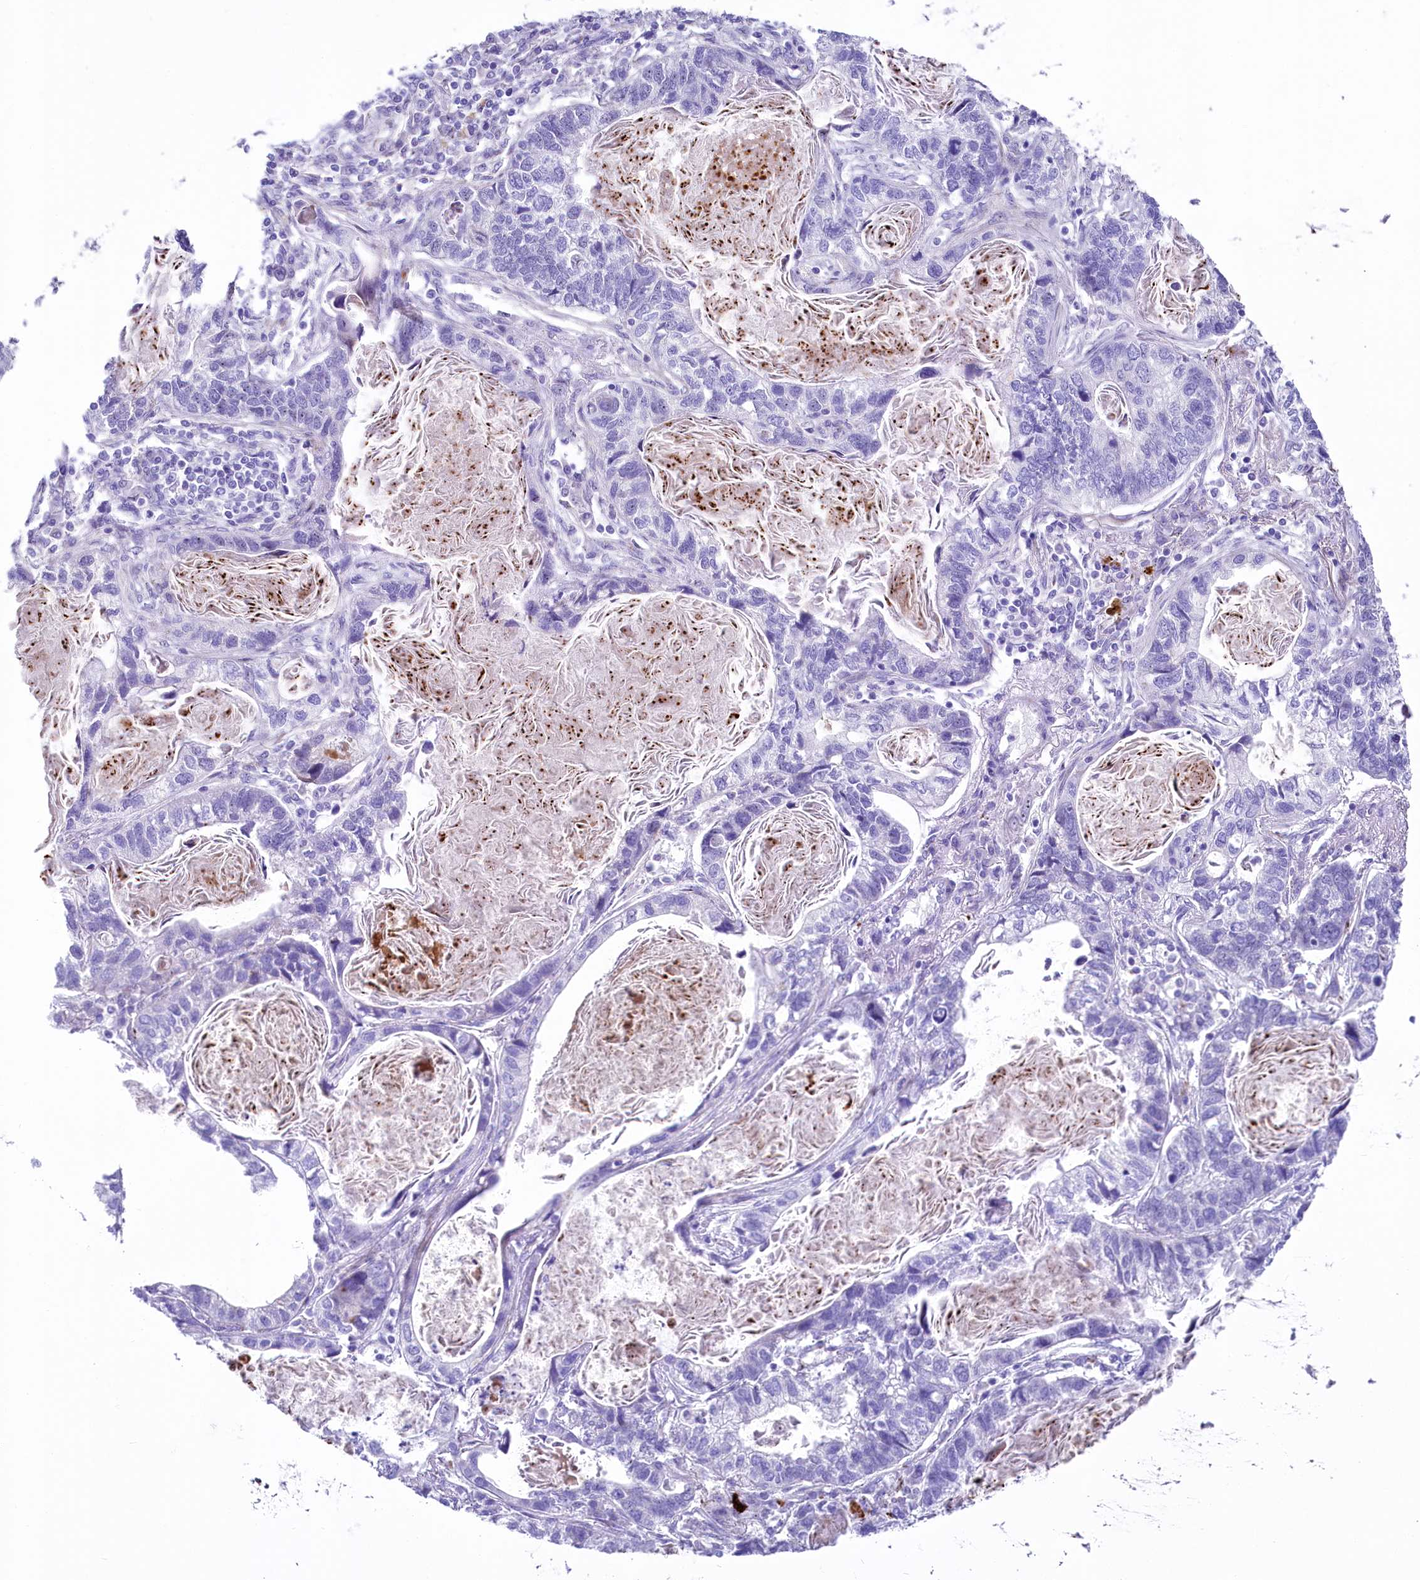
{"staining": {"intensity": "negative", "quantity": "none", "location": "none"}, "tissue": "lung cancer", "cell_type": "Tumor cells", "image_type": "cancer", "snomed": [{"axis": "morphology", "description": "Adenocarcinoma, NOS"}, {"axis": "topography", "description": "Lung"}], "caption": "A high-resolution micrograph shows immunohistochemistry (IHC) staining of lung adenocarcinoma, which shows no significant staining in tumor cells.", "gene": "SH3TC2", "patient": {"sex": "male", "age": 67}}